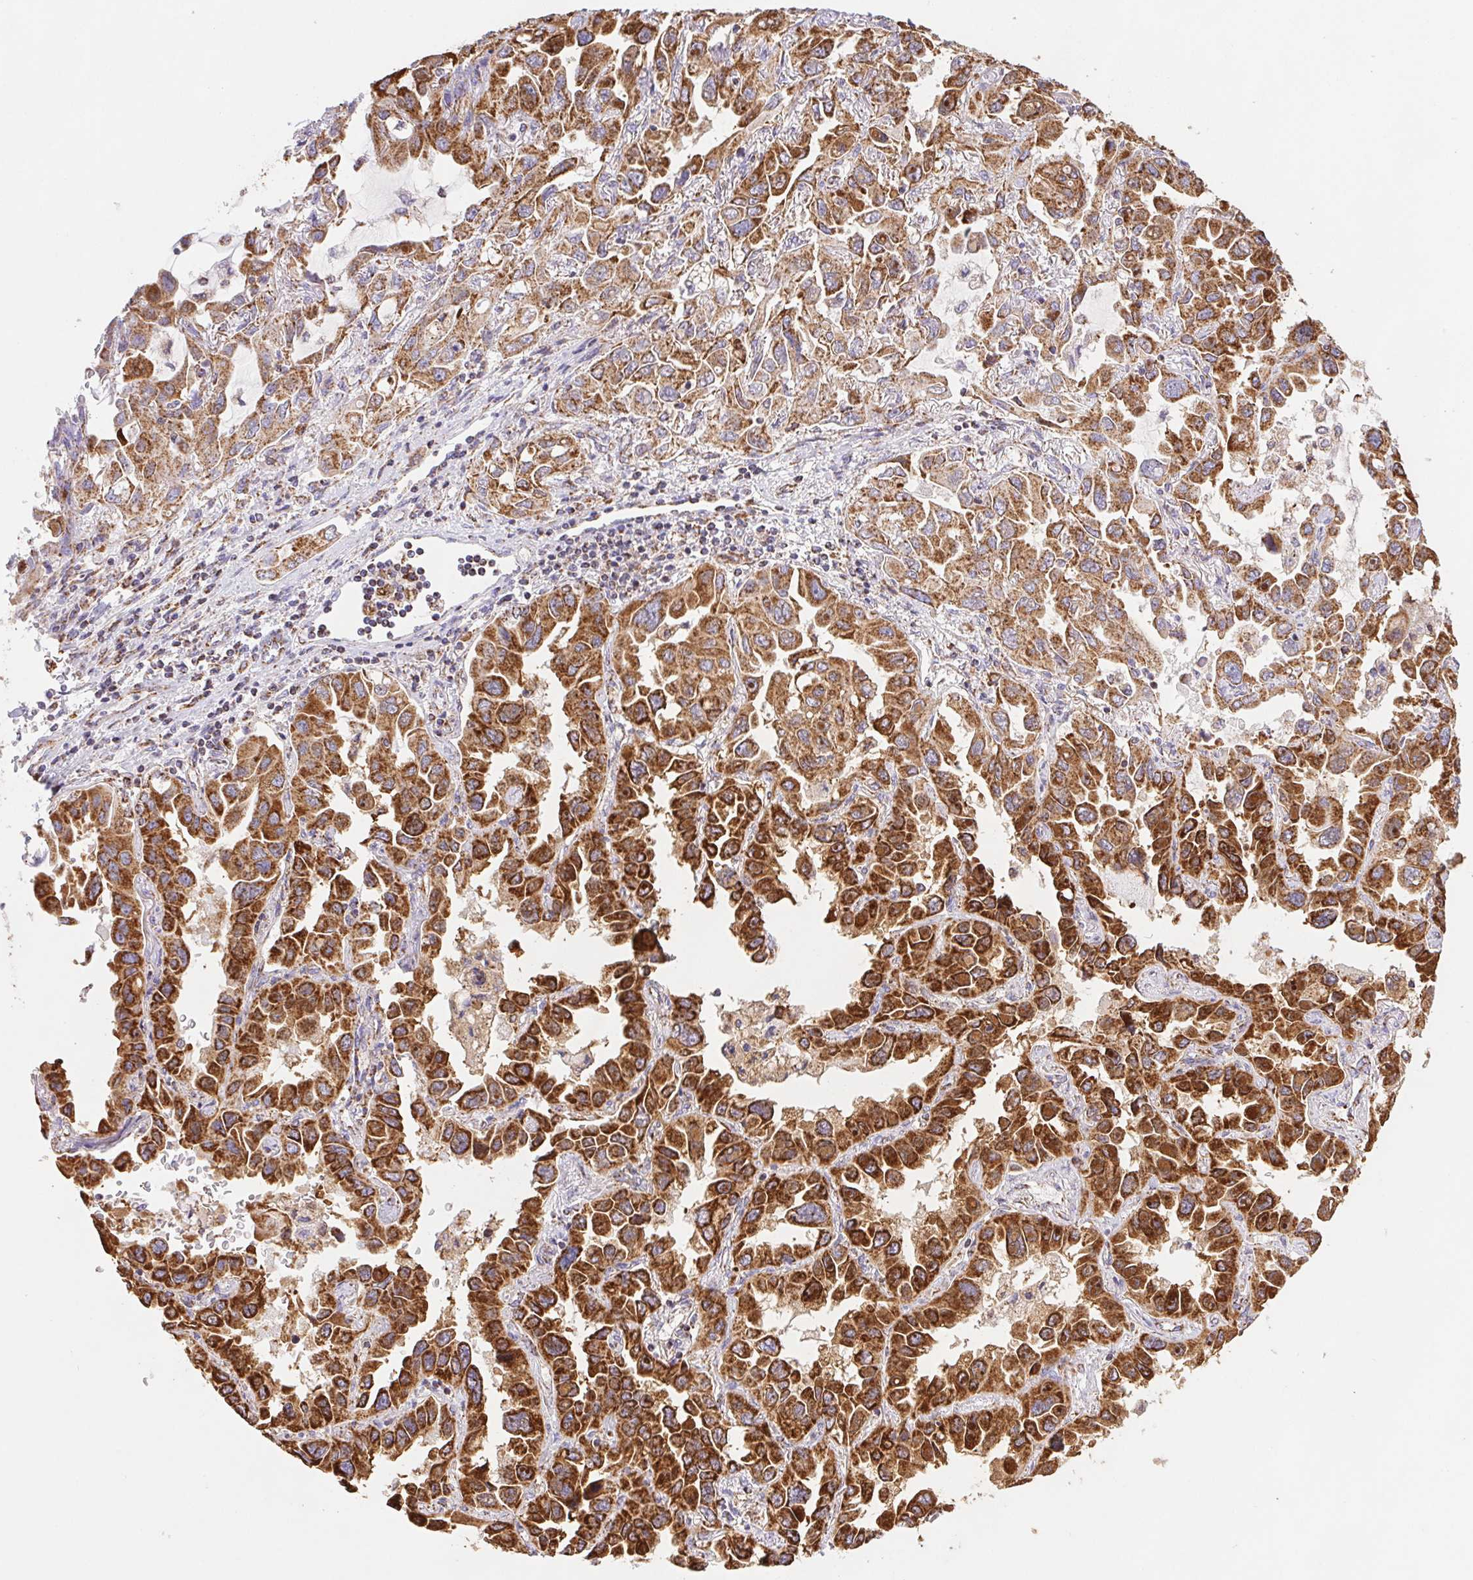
{"staining": {"intensity": "strong", "quantity": ">75%", "location": "cytoplasmic/membranous"}, "tissue": "lung cancer", "cell_type": "Tumor cells", "image_type": "cancer", "snomed": [{"axis": "morphology", "description": "Adenocarcinoma, NOS"}, {"axis": "topography", "description": "Lung"}], "caption": "IHC of human adenocarcinoma (lung) reveals high levels of strong cytoplasmic/membranous positivity in about >75% of tumor cells.", "gene": "NIPSNAP2", "patient": {"sex": "male", "age": 64}}